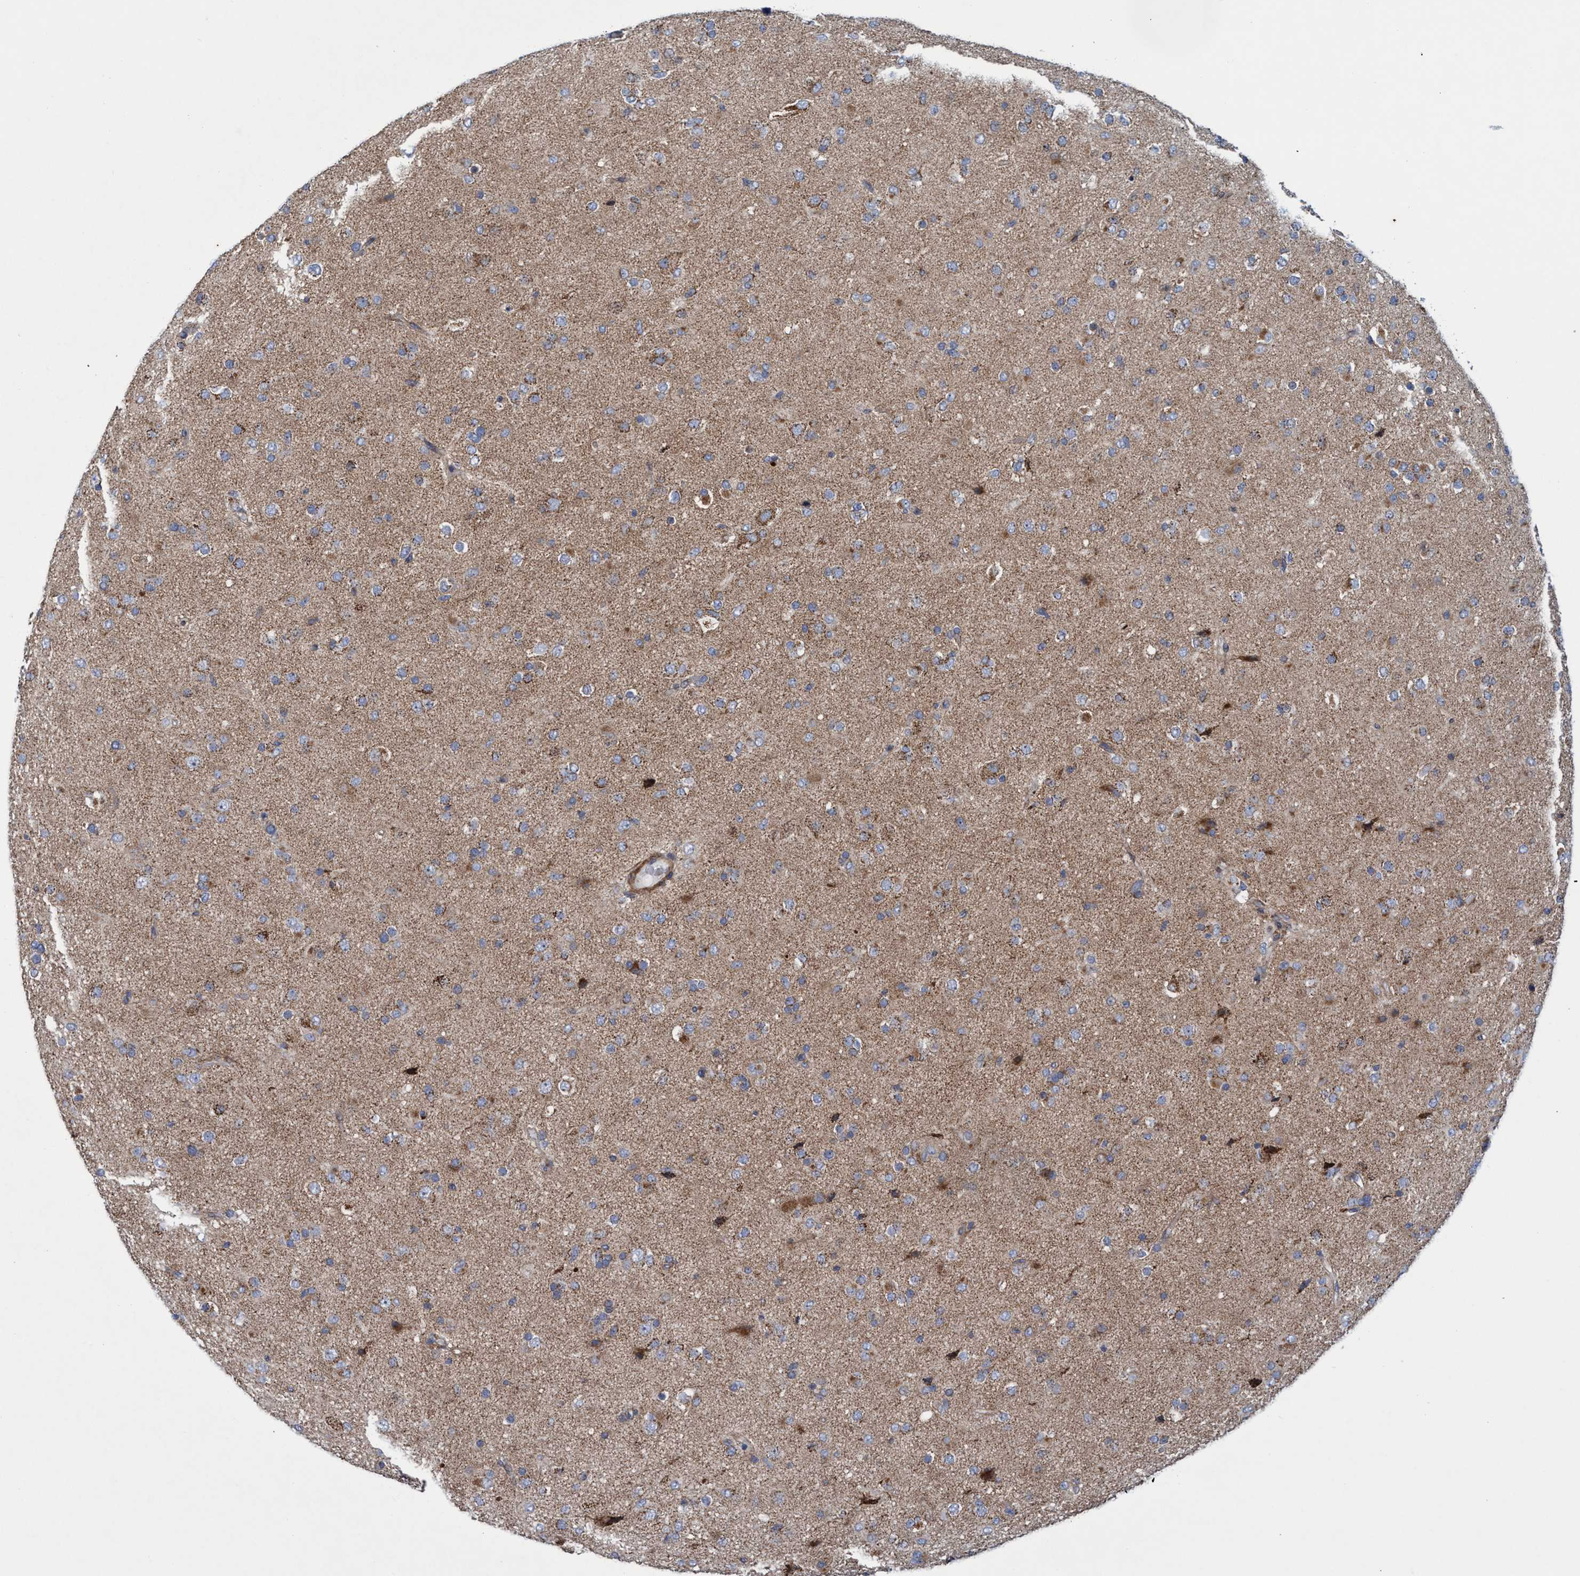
{"staining": {"intensity": "weak", "quantity": ">75%", "location": "cytoplasmic/membranous"}, "tissue": "glioma", "cell_type": "Tumor cells", "image_type": "cancer", "snomed": [{"axis": "morphology", "description": "Glioma, malignant, Low grade"}, {"axis": "topography", "description": "Brain"}], "caption": "A high-resolution image shows immunohistochemistry (IHC) staining of malignant glioma (low-grade), which shows weak cytoplasmic/membranous expression in about >75% of tumor cells. (IHC, brightfield microscopy, high magnification).", "gene": "POLR1F", "patient": {"sex": "male", "age": 65}}